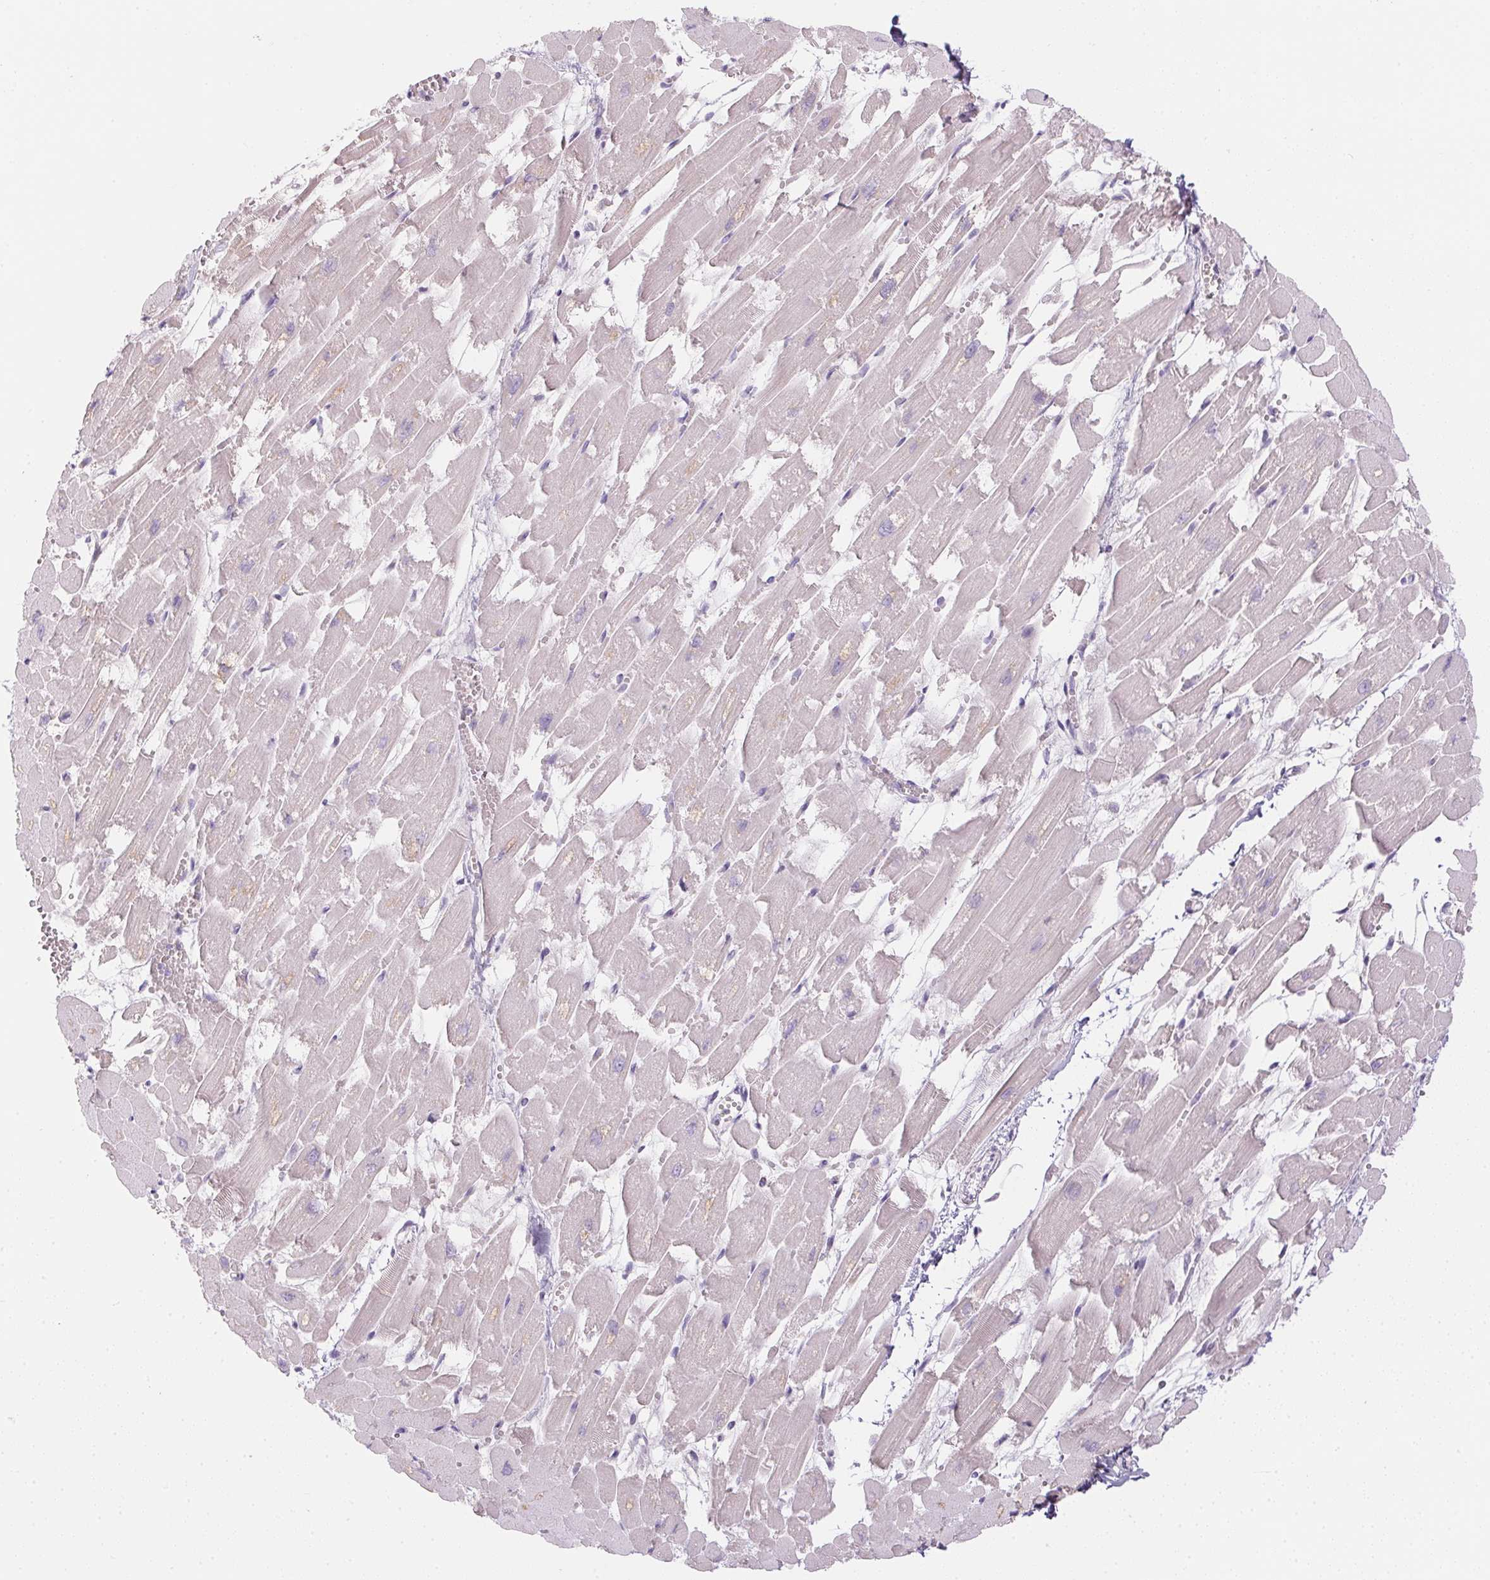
{"staining": {"intensity": "negative", "quantity": "none", "location": "none"}, "tissue": "heart muscle", "cell_type": "Cardiomyocytes", "image_type": "normal", "snomed": [{"axis": "morphology", "description": "Normal tissue, NOS"}, {"axis": "topography", "description": "Heart"}], "caption": "The photomicrograph exhibits no significant expression in cardiomyocytes of heart muscle.", "gene": "CTCFL", "patient": {"sex": "female", "age": 52}}